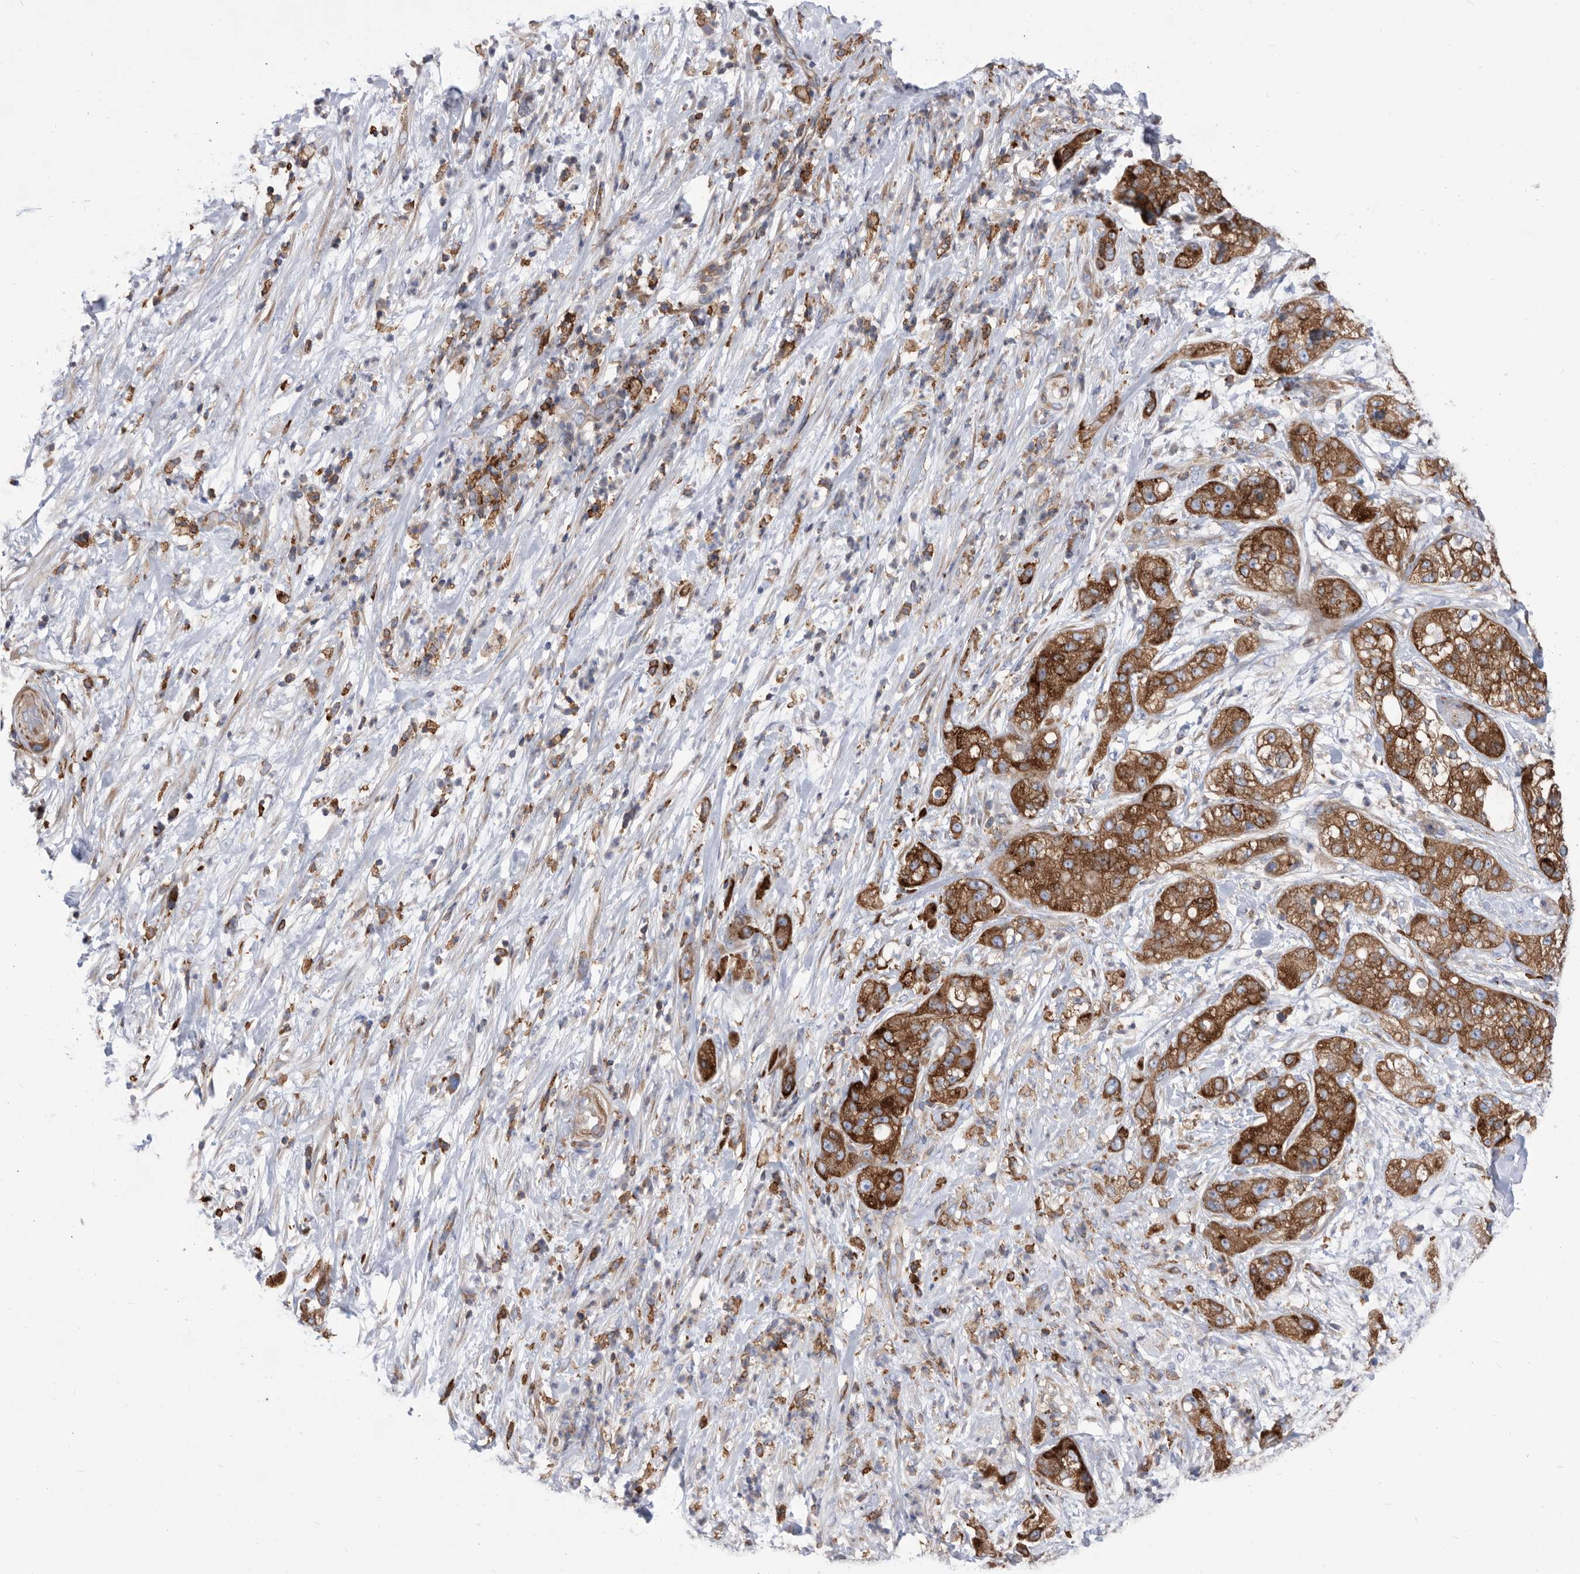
{"staining": {"intensity": "strong", "quantity": ">75%", "location": "cytoplasmic/membranous"}, "tissue": "pancreatic cancer", "cell_type": "Tumor cells", "image_type": "cancer", "snomed": [{"axis": "morphology", "description": "Adenocarcinoma, NOS"}, {"axis": "topography", "description": "Pancreas"}], "caption": "Adenocarcinoma (pancreatic) stained with immunohistochemistry (IHC) shows strong cytoplasmic/membranous staining in approximately >75% of tumor cells.", "gene": "SMG7", "patient": {"sex": "female", "age": 78}}